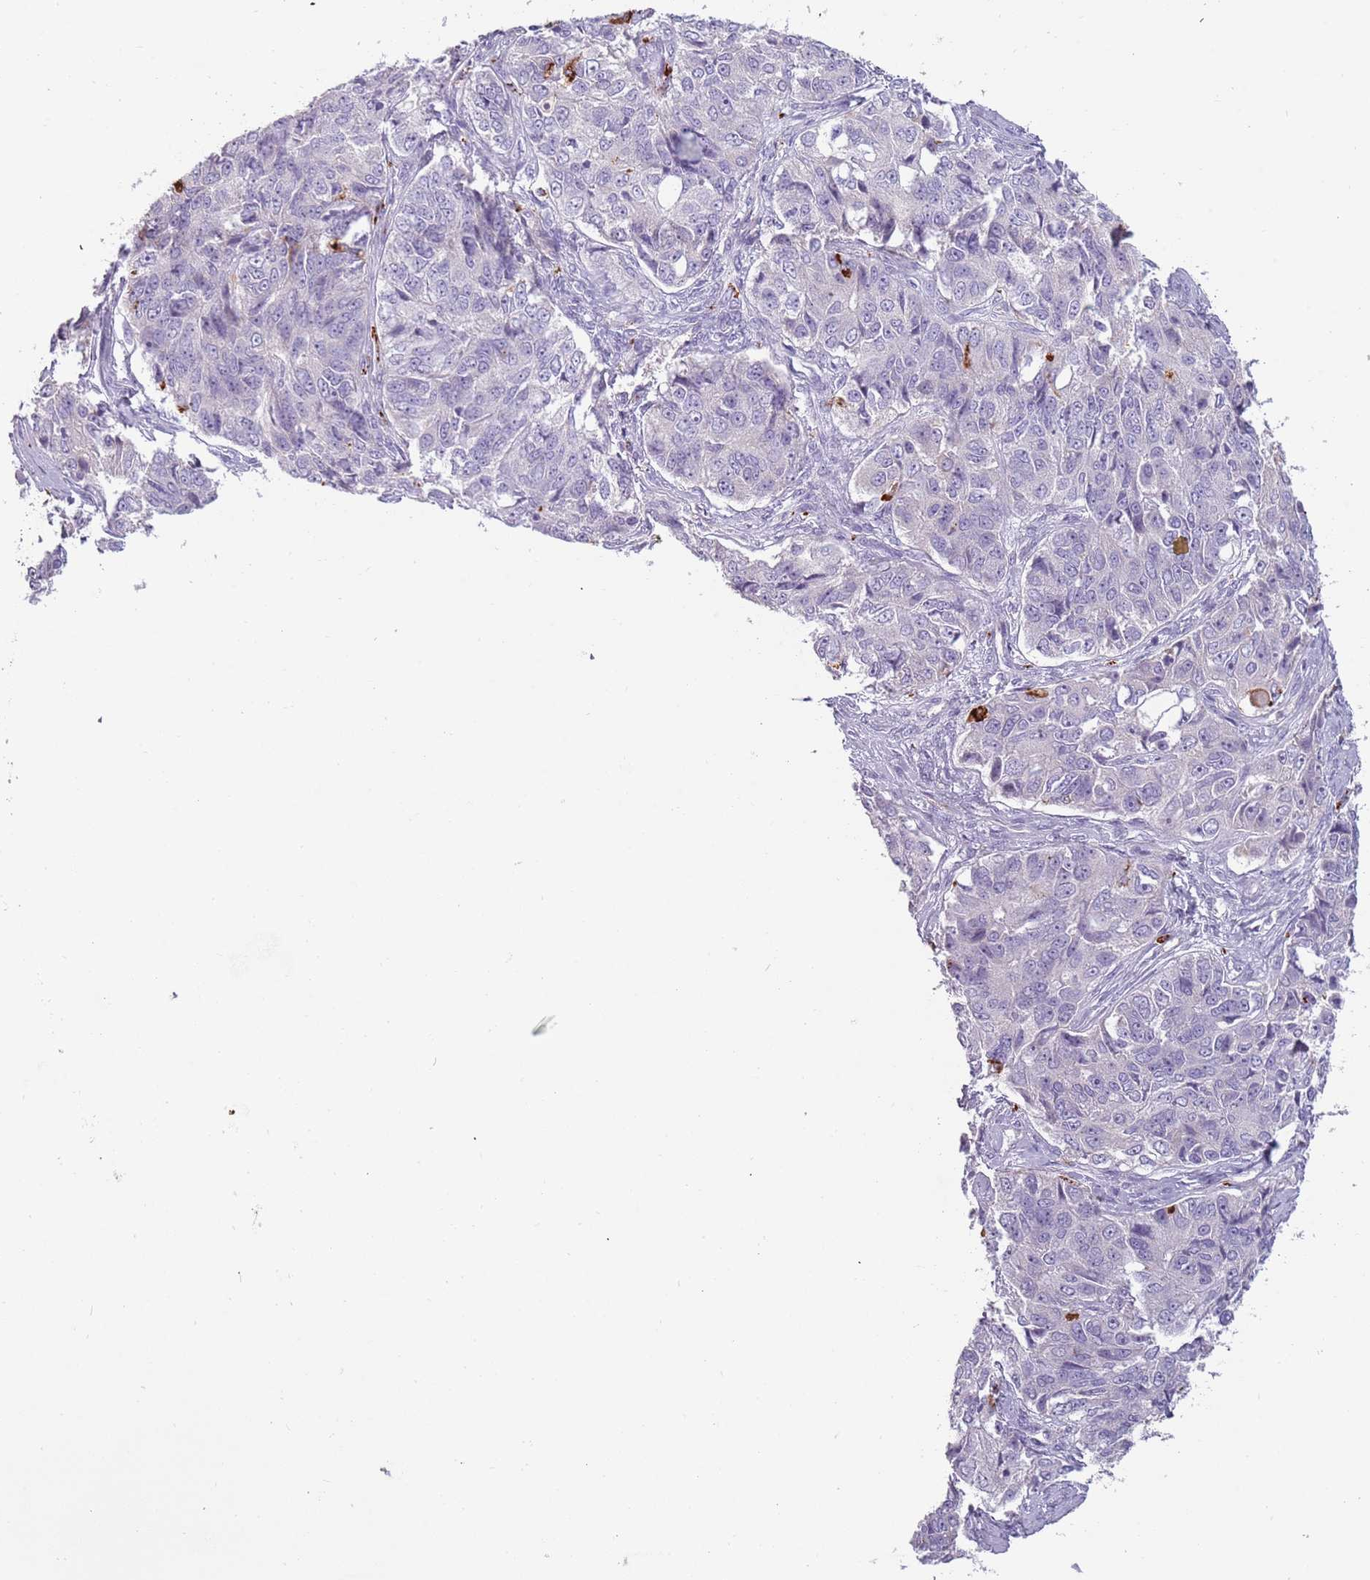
{"staining": {"intensity": "negative", "quantity": "none", "location": "none"}, "tissue": "ovarian cancer", "cell_type": "Tumor cells", "image_type": "cancer", "snomed": [{"axis": "morphology", "description": "Carcinoma, endometroid"}, {"axis": "topography", "description": "Ovary"}], "caption": "Tumor cells are negative for protein expression in human ovarian cancer.", "gene": "NWD2", "patient": {"sex": "female", "age": 51}}